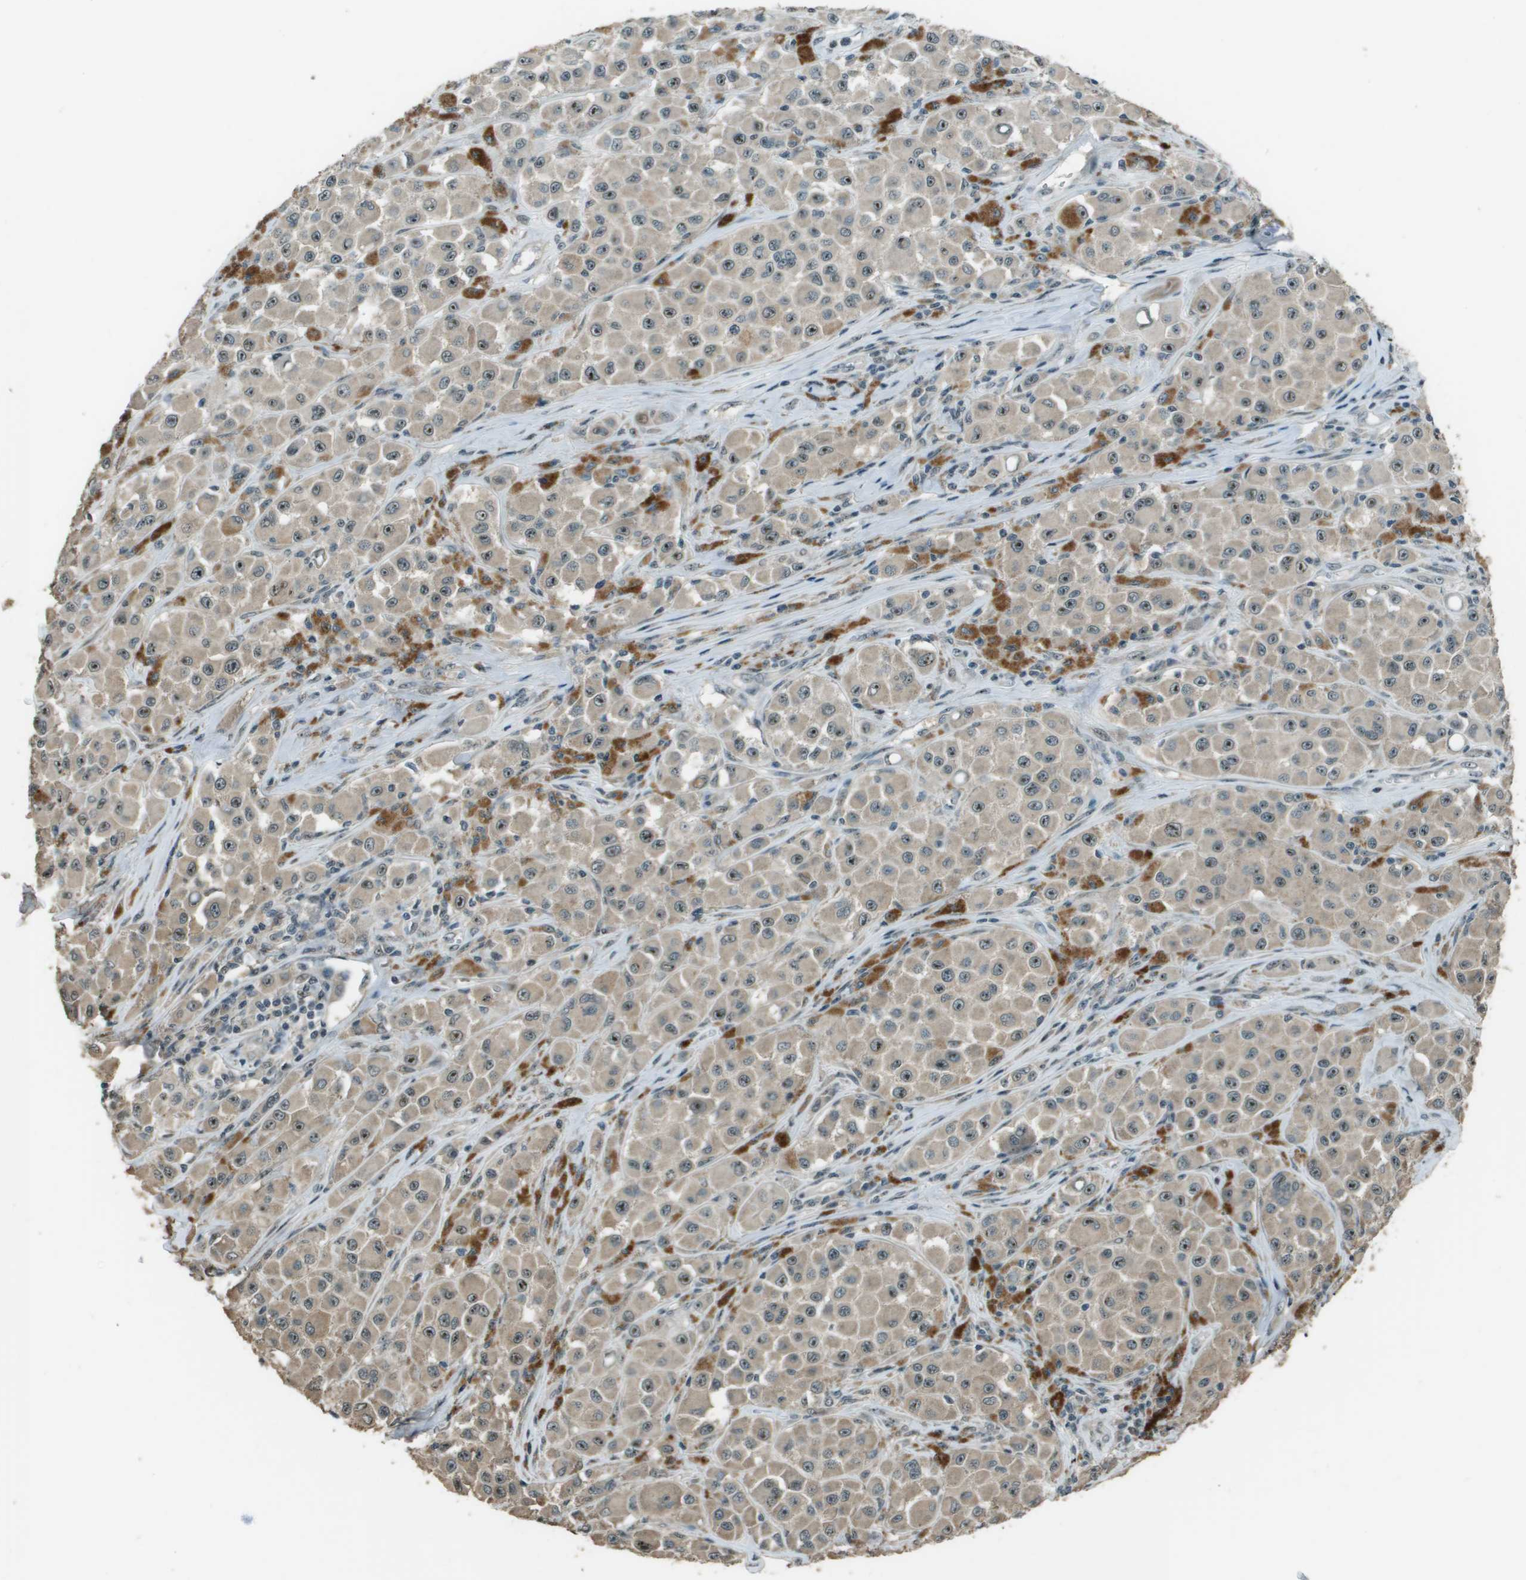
{"staining": {"intensity": "weak", "quantity": ">75%", "location": "cytoplasmic/membranous"}, "tissue": "melanoma", "cell_type": "Tumor cells", "image_type": "cancer", "snomed": [{"axis": "morphology", "description": "Malignant melanoma, NOS"}, {"axis": "topography", "description": "Skin"}], "caption": "IHC histopathology image of human melanoma stained for a protein (brown), which reveals low levels of weak cytoplasmic/membranous positivity in approximately >75% of tumor cells.", "gene": "SDC3", "patient": {"sex": "male", "age": 84}}